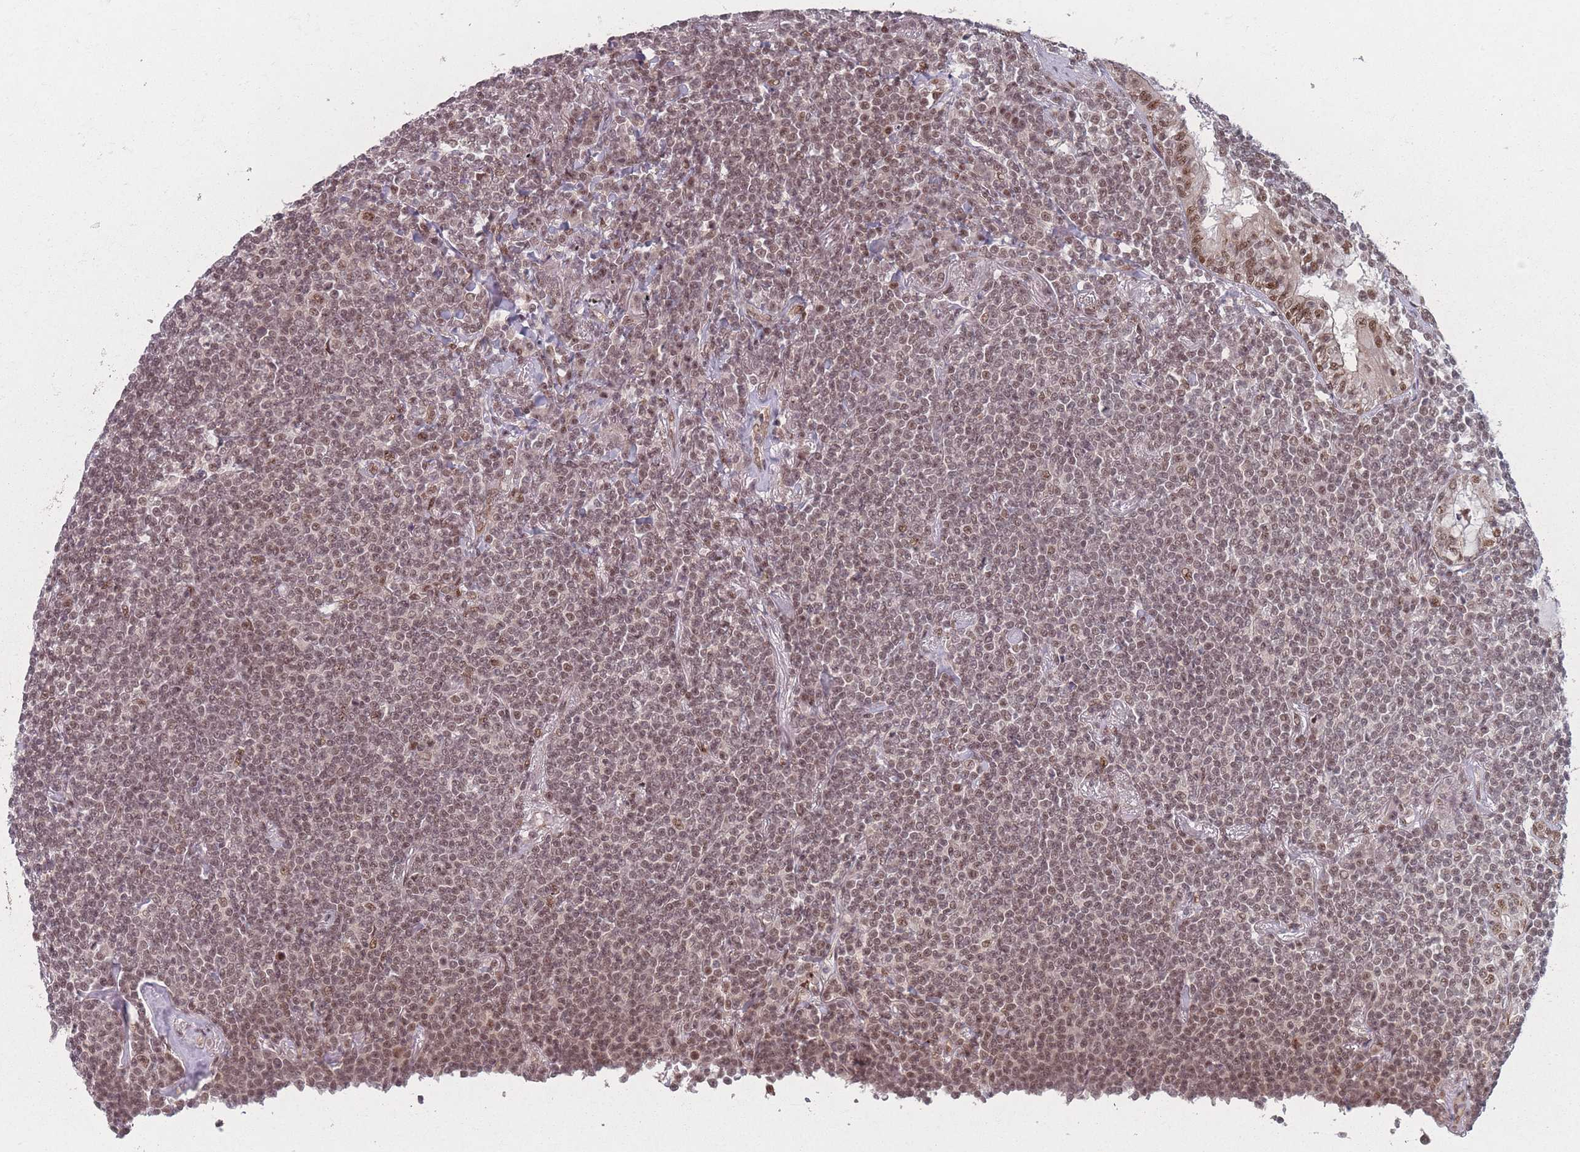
{"staining": {"intensity": "moderate", "quantity": ">75%", "location": "nuclear"}, "tissue": "lymphoma", "cell_type": "Tumor cells", "image_type": "cancer", "snomed": [{"axis": "morphology", "description": "Malignant lymphoma, non-Hodgkin's type, Low grade"}, {"axis": "topography", "description": "Lung"}], "caption": "Immunohistochemical staining of human lymphoma exhibits moderate nuclear protein expression in approximately >75% of tumor cells. (Stains: DAB (3,3'-diaminobenzidine) in brown, nuclei in blue, Microscopy: brightfield microscopy at high magnification).", "gene": "ZC3H14", "patient": {"sex": "female", "age": 71}}